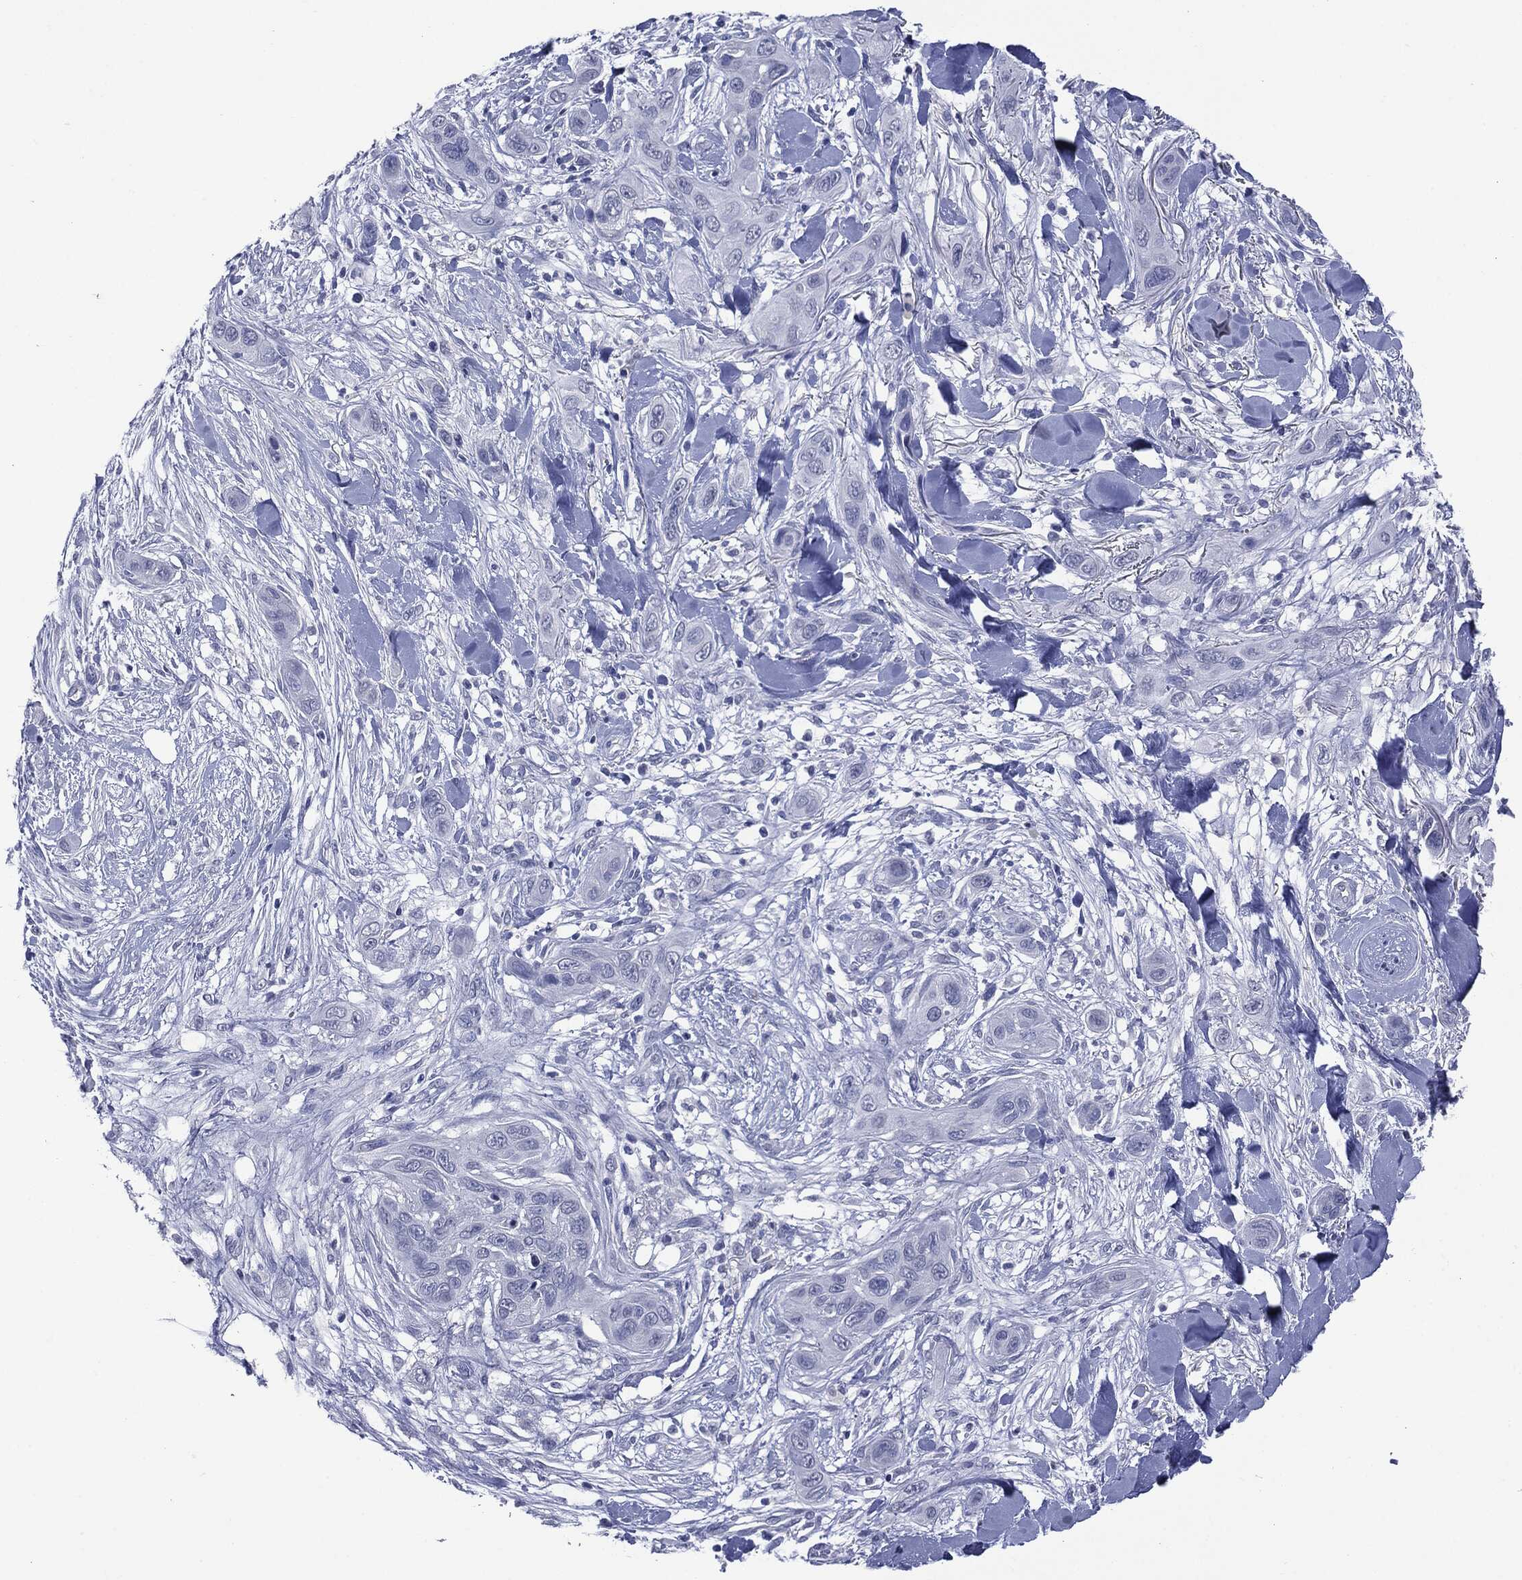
{"staining": {"intensity": "negative", "quantity": "none", "location": "none"}, "tissue": "skin cancer", "cell_type": "Tumor cells", "image_type": "cancer", "snomed": [{"axis": "morphology", "description": "Squamous cell carcinoma, NOS"}, {"axis": "topography", "description": "Skin"}], "caption": "This histopathology image is of skin cancer stained with IHC to label a protein in brown with the nuclei are counter-stained blue. There is no staining in tumor cells. (DAB immunohistochemistry with hematoxylin counter stain).", "gene": "TSHB", "patient": {"sex": "male", "age": 78}}